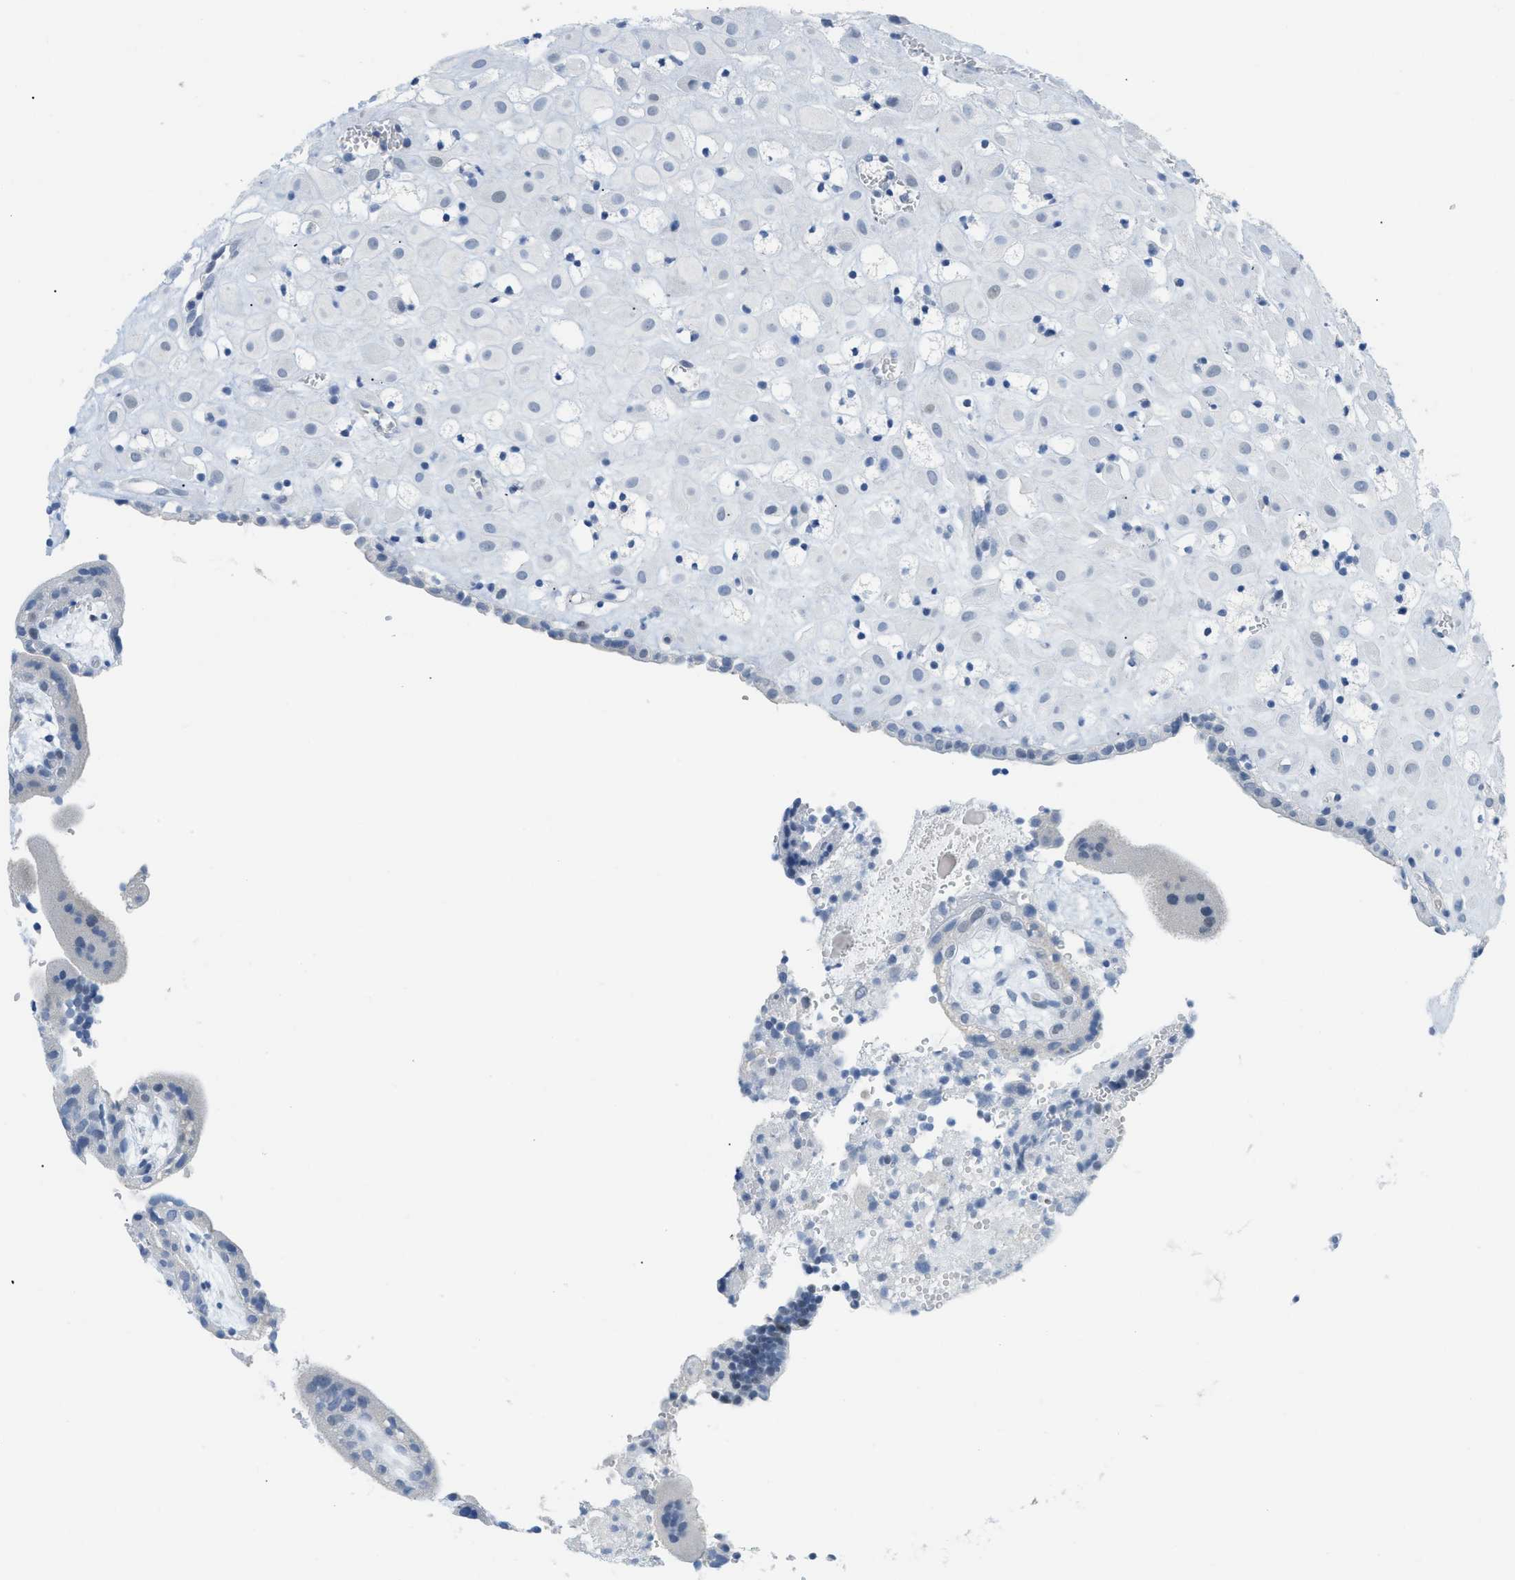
{"staining": {"intensity": "negative", "quantity": "none", "location": "none"}, "tissue": "placenta", "cell_type": "Decidual cells", "image_type": "normal", "snomed": [{"axis": "morphology", "description": "Normal tissue, NOS"}, {"axis": "topography", "description": "Placenta"}], "caption": "Human placenta stained for a protein using IHC displays no positivity in decidual cells.", "gene": "HSF2", "patient": {"sex": "female", "age": 18}}